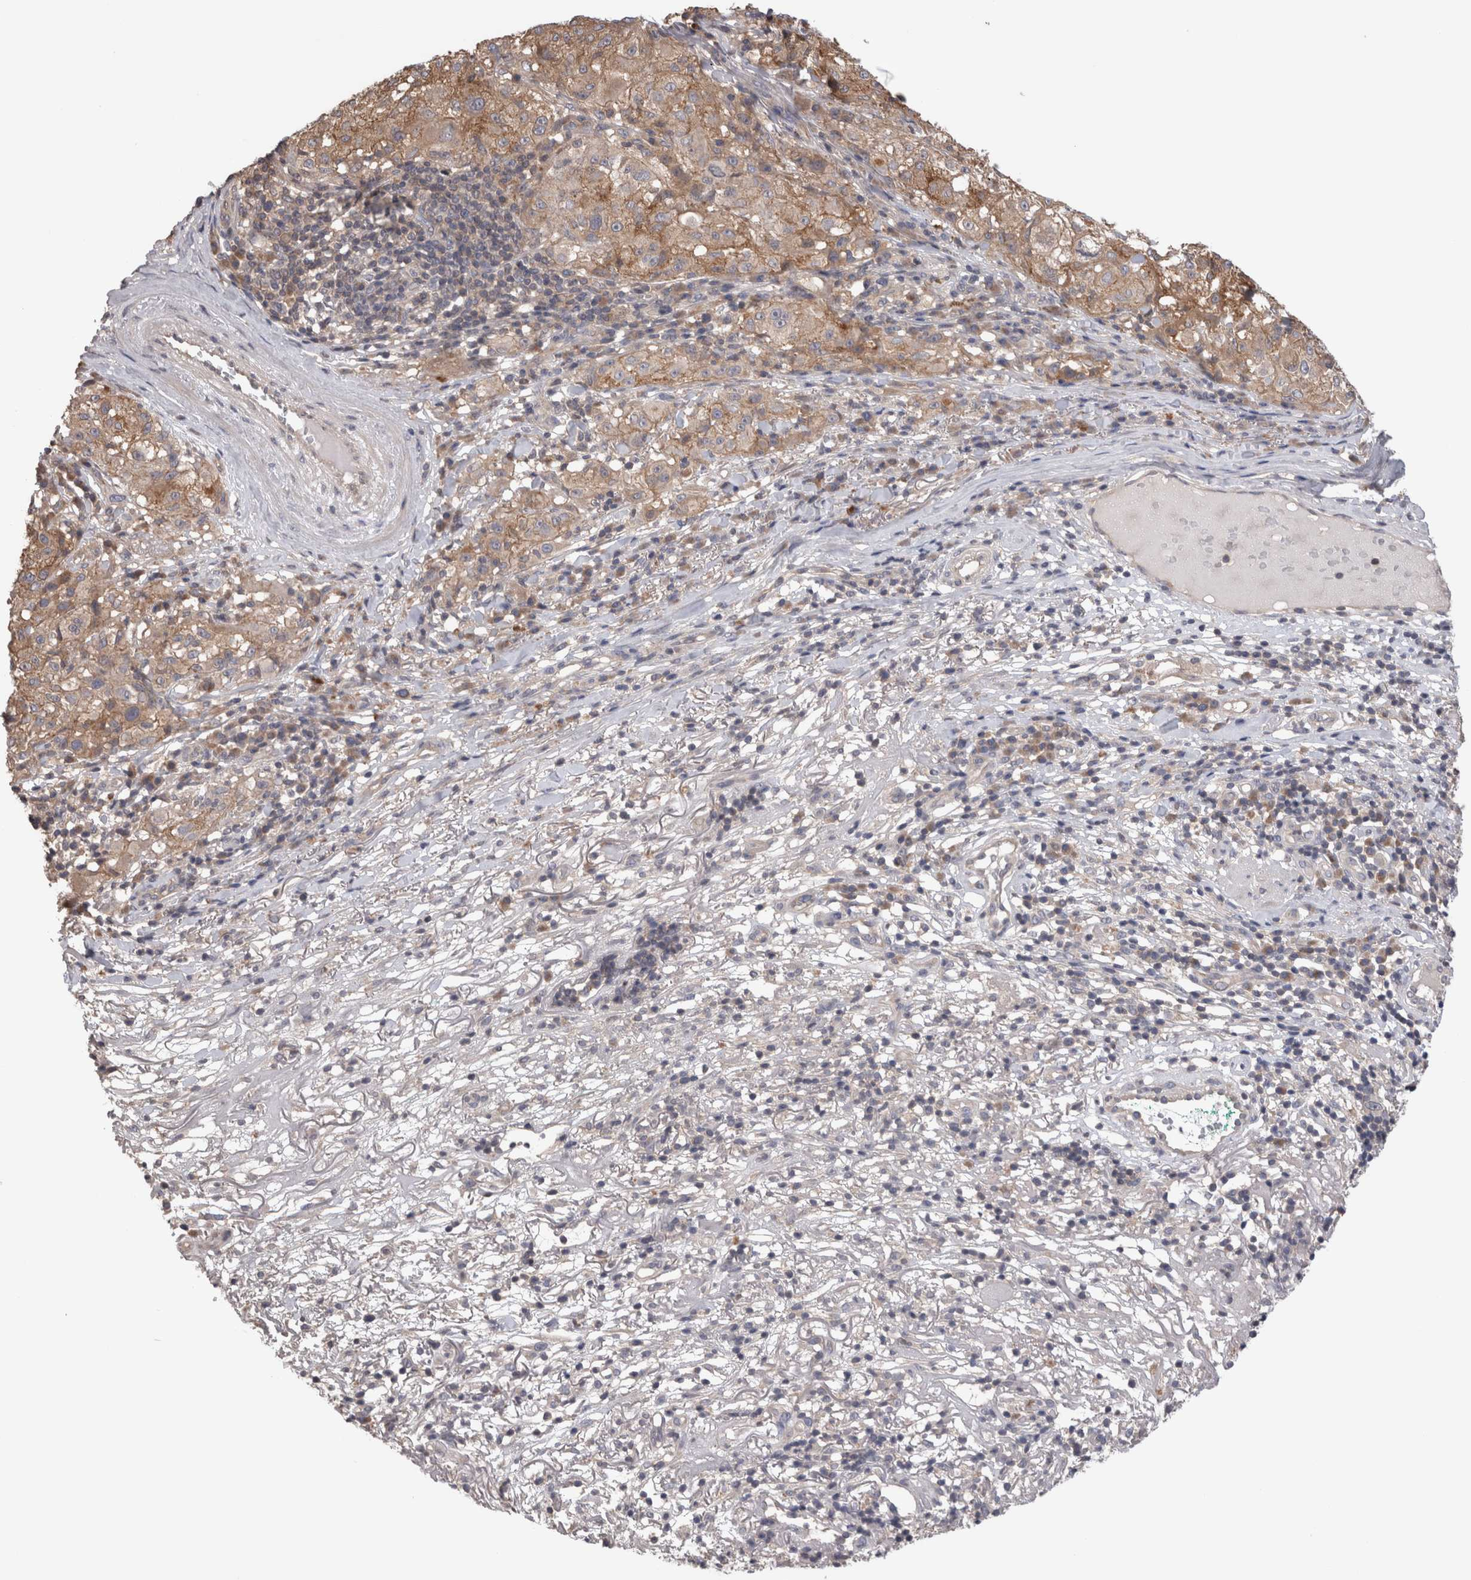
{"staining": {"intensity": "weak", "quantity": "25%-75%", "location": "cytoplasmic/membranous"}, "tissue": "melanoma", "cell_type": "Tumor cells", "image_type": "cancer", "snomed": [{"axis": "morphology", "description": "Necrosis, NOS"}, {"axis": "morphology", "description": "Malignant melanoma, NOS"}, {"axis": "topography", "description": "Skin"}], "caption": "Malignant melanoma stained for a protein displays weak cytoplasmic/membranous positivity in tumor cells. (Stains: DAB (3,3'-diaminobenzidine) in brown, nuclei in blue, Microscopy: brightfield microscopy at high magnification).", "gene": "OTOR", "patient": {"sex": "female", "age": 87}}